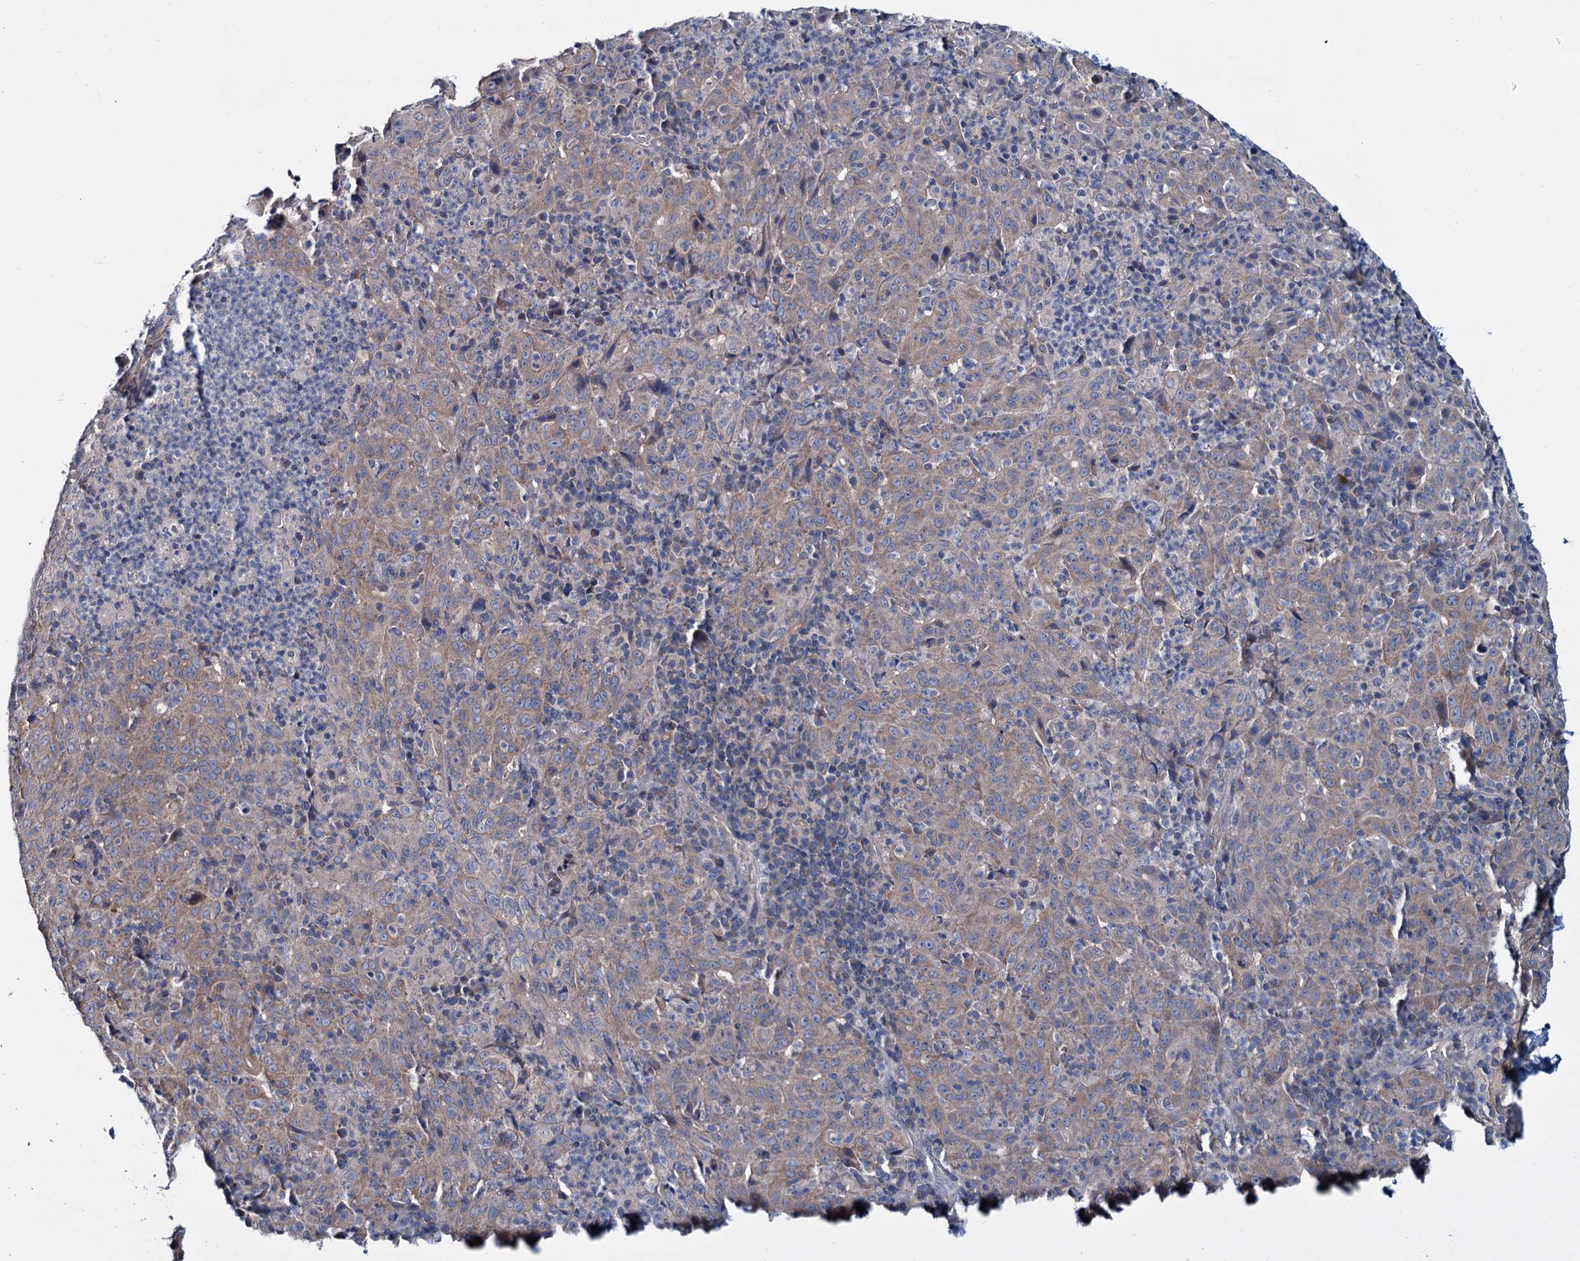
{"staining": {"intensity": "weak", "quantity": ">75%", "location": "cytoplasmic/membranous"}, "tissue": "pancreatic cancer", "cell_type": "Tumor cells", "image_type": "cancer", "snomed": [{"axis": "morphology", "description": "Adenocarcinoma, NOS"}, {"axis": "topography", "description": "Pancreas"}], "caption": "This is a photomicrograph of immunohistochemistry staining of pancreatic cancer, which shows weak expression in the cytoplasmic/membranous of tumor cells.", "gene": "CEP295", "patient": {"sex": "male", "age": 63}}